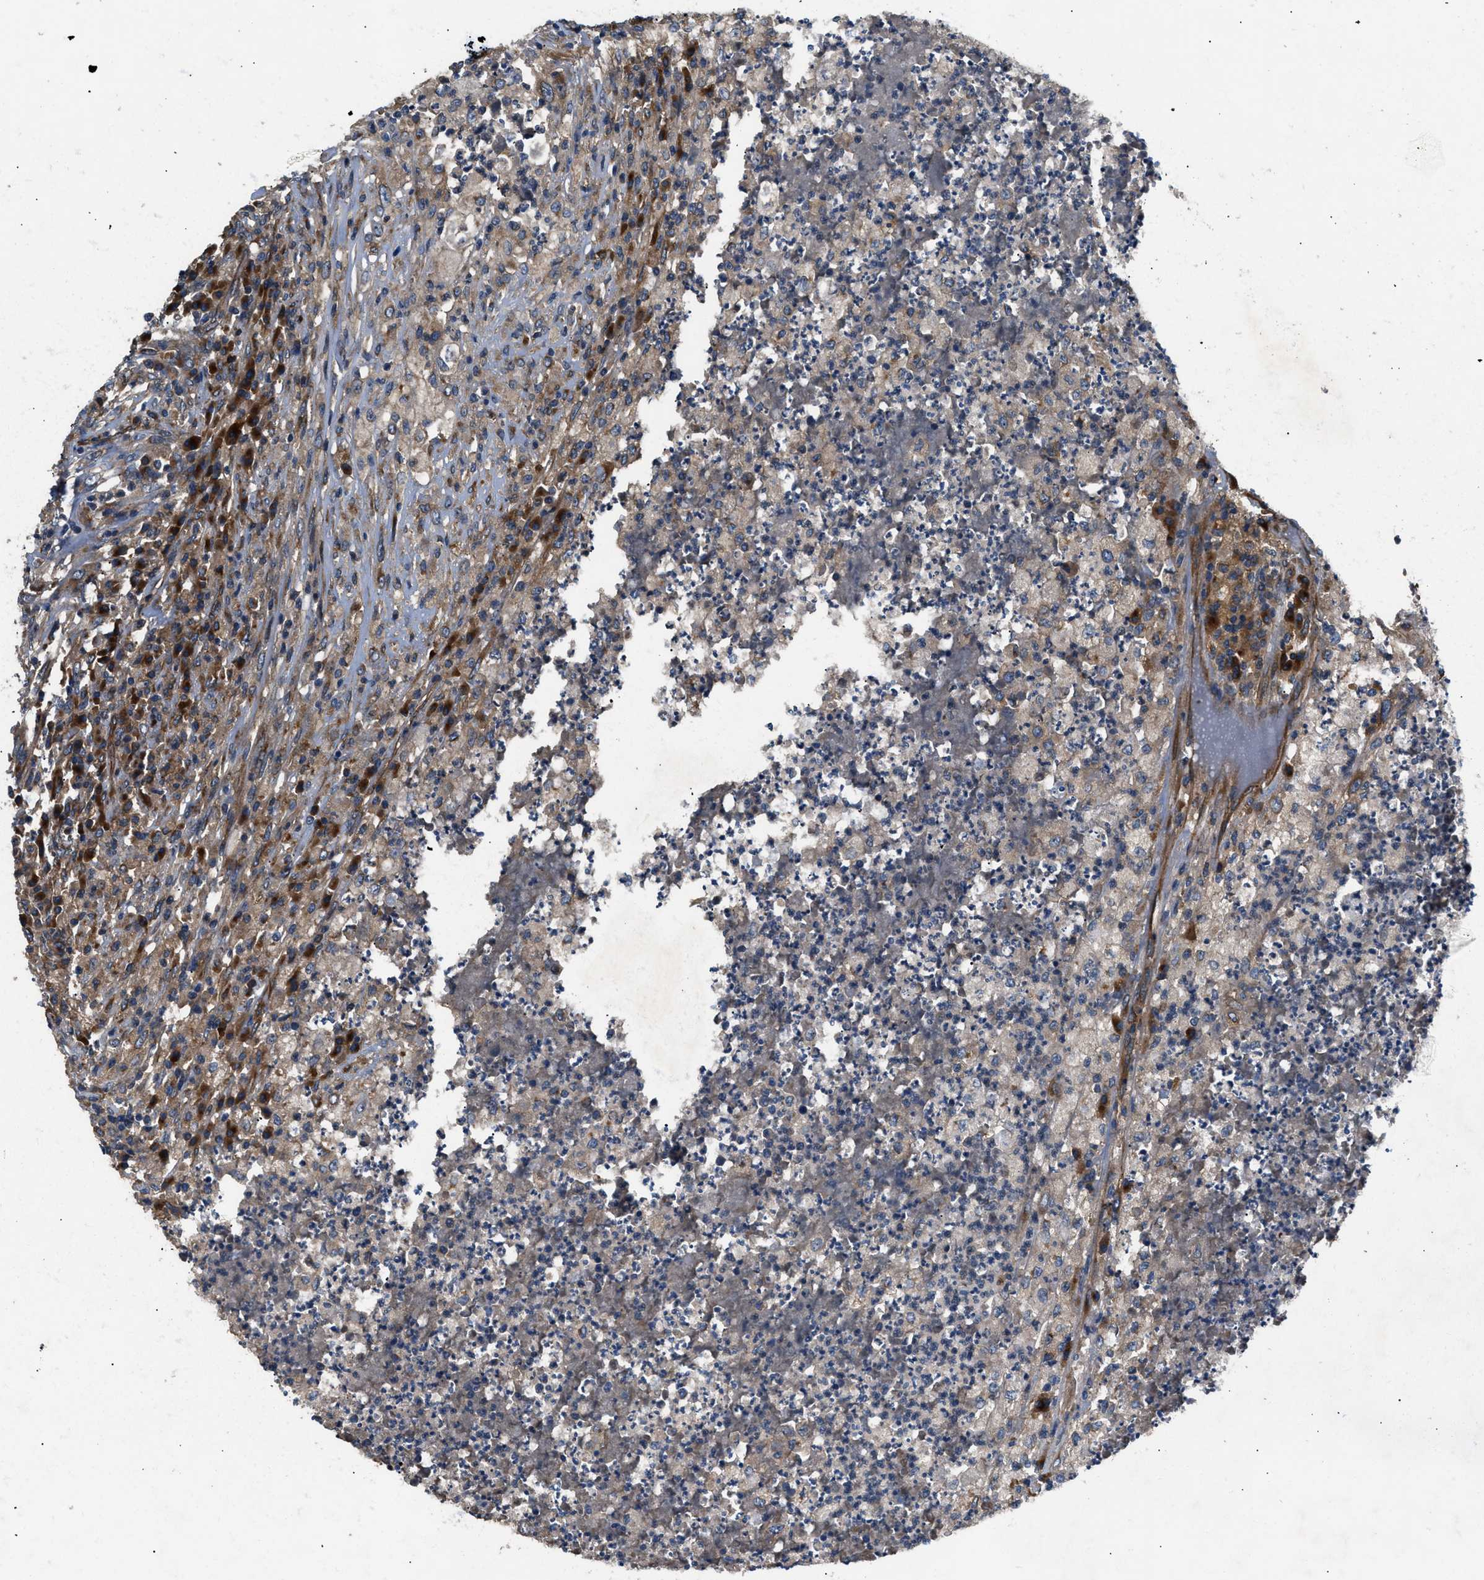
{"staining": {"intensity": "weak", "quantity": ">75%", "location": "cytoplasmic/membranous"}, "tissue": "testis cancer", "cell_type": "Tumor cells", "image_type": "cancer", "snomed": [{"axis": "morphology", "description": "Necrosis, NOS"}, {"axis": "morphology", "description": "Carcinoma, Embryonal, NOS"}, {"axis": "topography", "description": "Testis"}], "caption": "Protein expression analysis of human embryonal carcinoma (testis) reveals weak cytoplasmic/membranous positivity in about >75% of tumor cells. Ihc stains the protein in brown and the nuclei are stained blue.", "gene": "LYSMD3", "patient": {"sex": "male", "age": 19}}